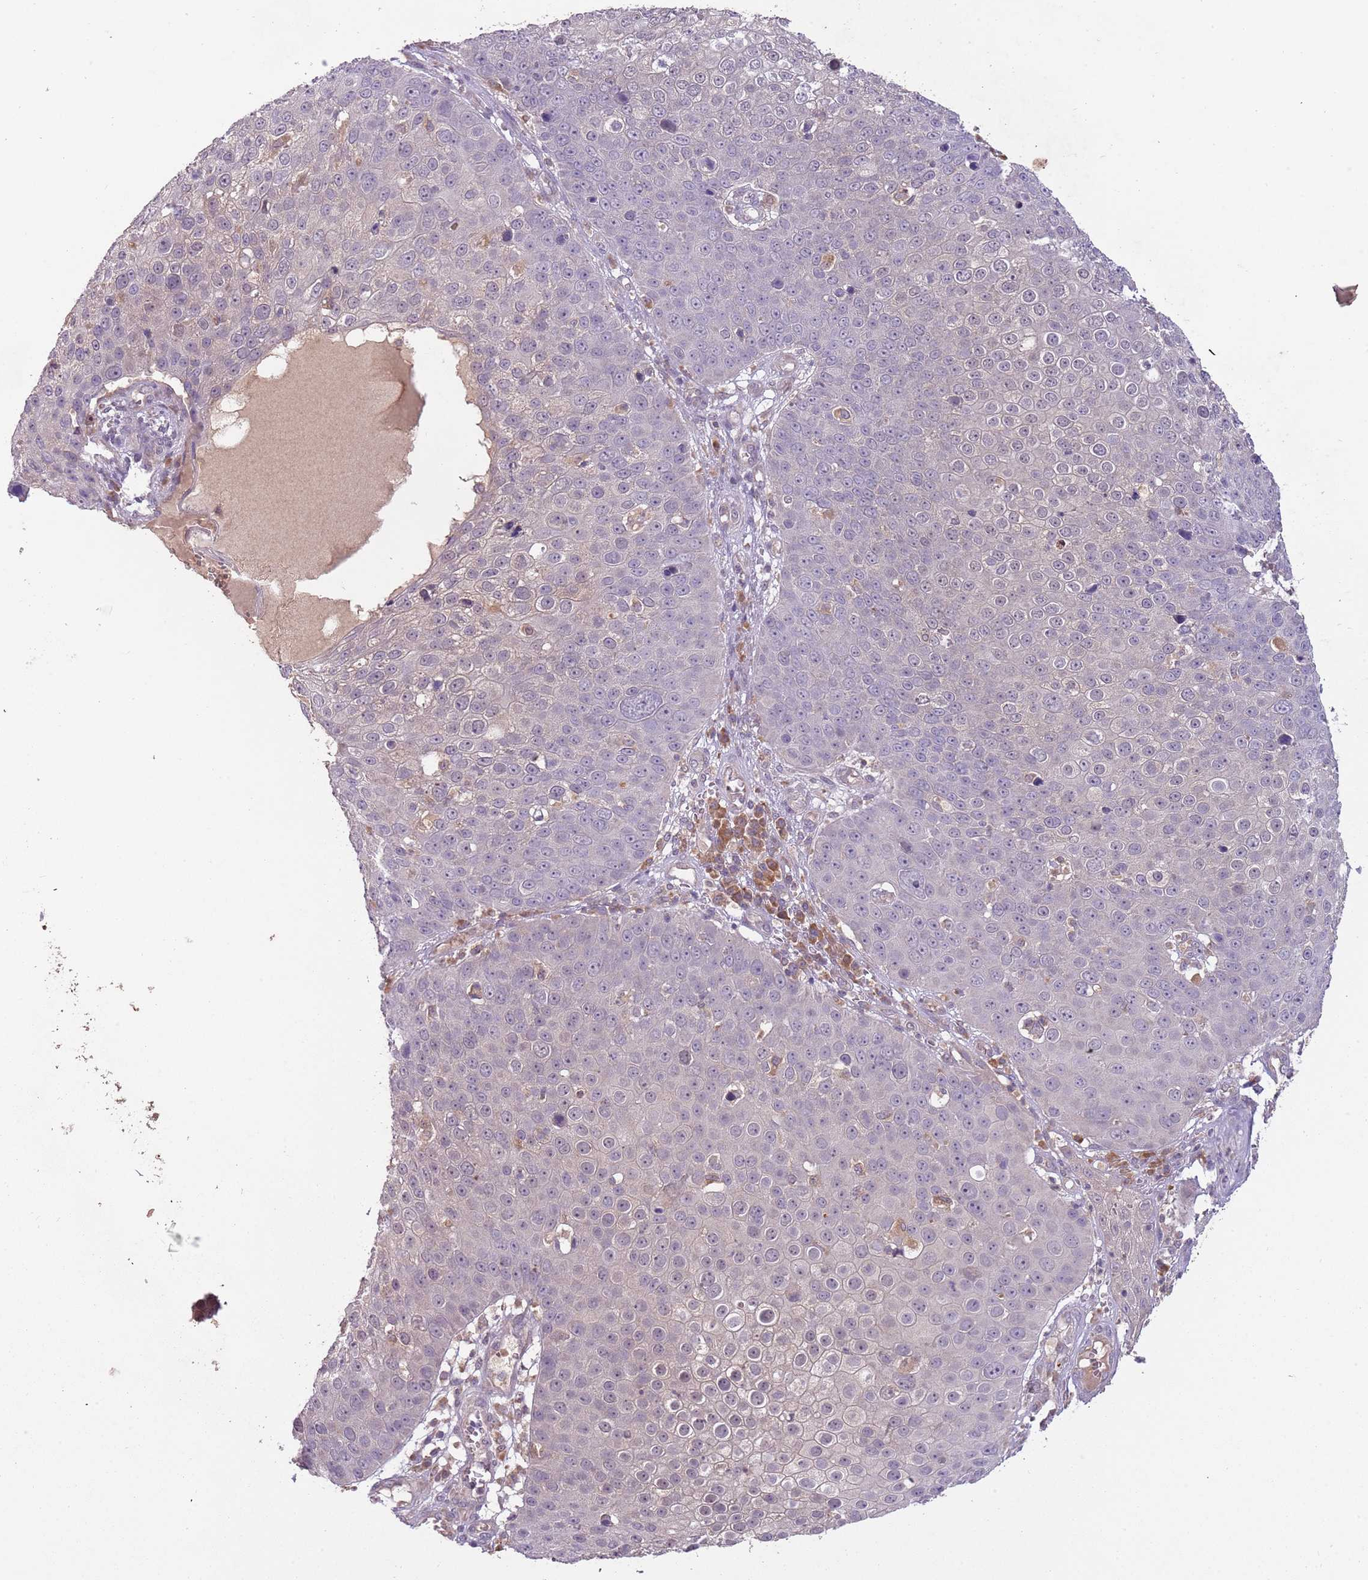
{"staining": {"intensity": "negative", "quantity": "none", "location": "none"}, "tissue": "skin cancer", "cell_type": "Tumor cells", "image_type": "cancer", "snomed": [{"axis": "morphology", "description": "Squamous cell carcinoma, NOS"}, {"axis": "topography", "description": "Skin"}], "caption": "DAB (3,3'-diaminobenzidine) immunohistochemical staining of human skin squamous cell carcinoma reveals no significant expression in tumor cells.", "gene": "FECH", "patient": {"sex": "male", "age": 71}}